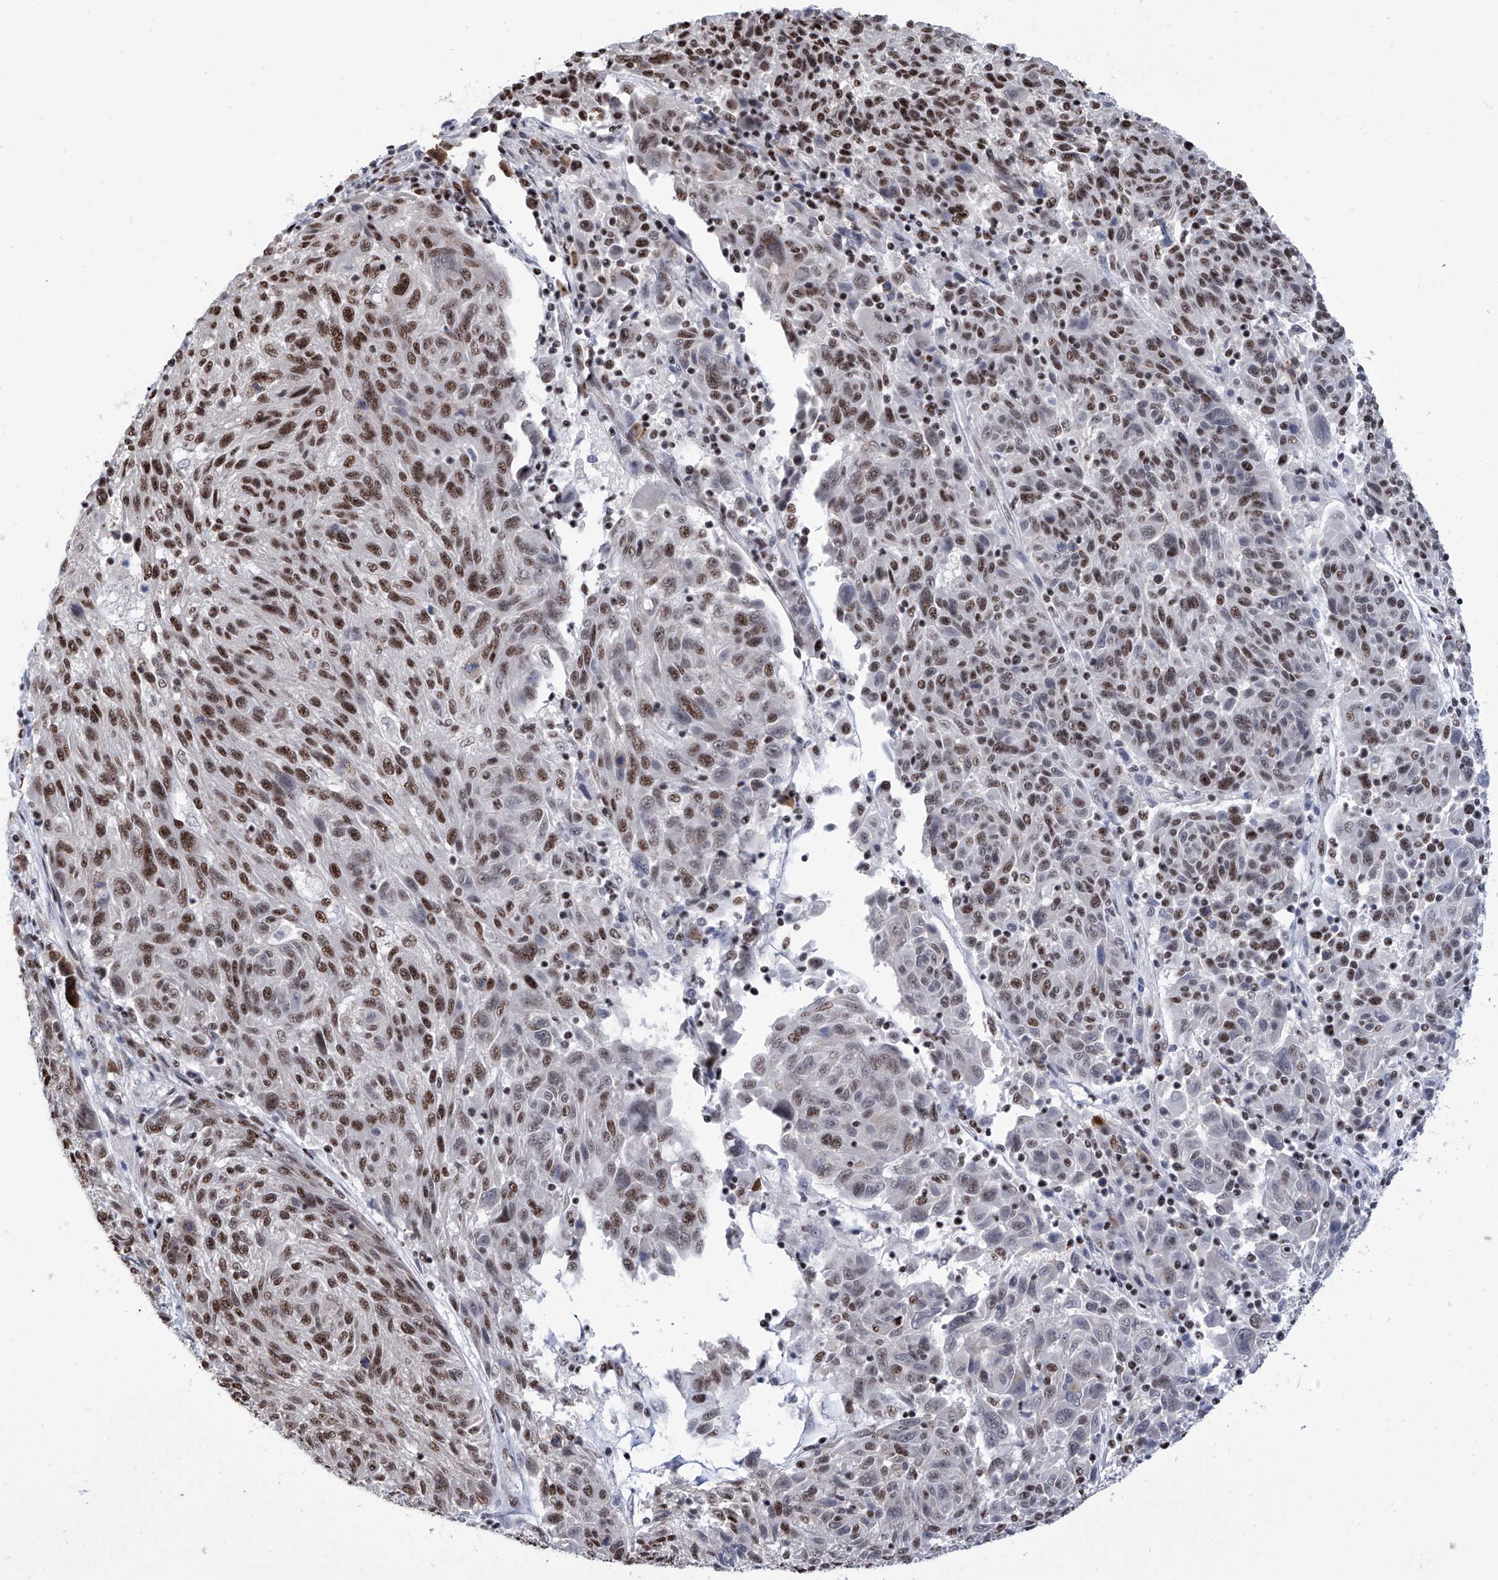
{"staining": {"intensity": "strong", "quantity": "25%-75%", "location": "nuclear"}, "tissue": "melanoma", "cell_type": "Tumor cells", "image_type": "cancer", "snomed": [{"axis": "morphology", "description": "Malignant melanoma, NOS"}, {"axis": "topography", "description": "Skin"}], "caption": "High-power microscopy captured an IHC micrograph of malignant melanoma, revealing strong nuclear staining in about 25%-75% of tumor cells.", "gene": "FBXL4", "patient": {"sex": "male", "age": 53}}